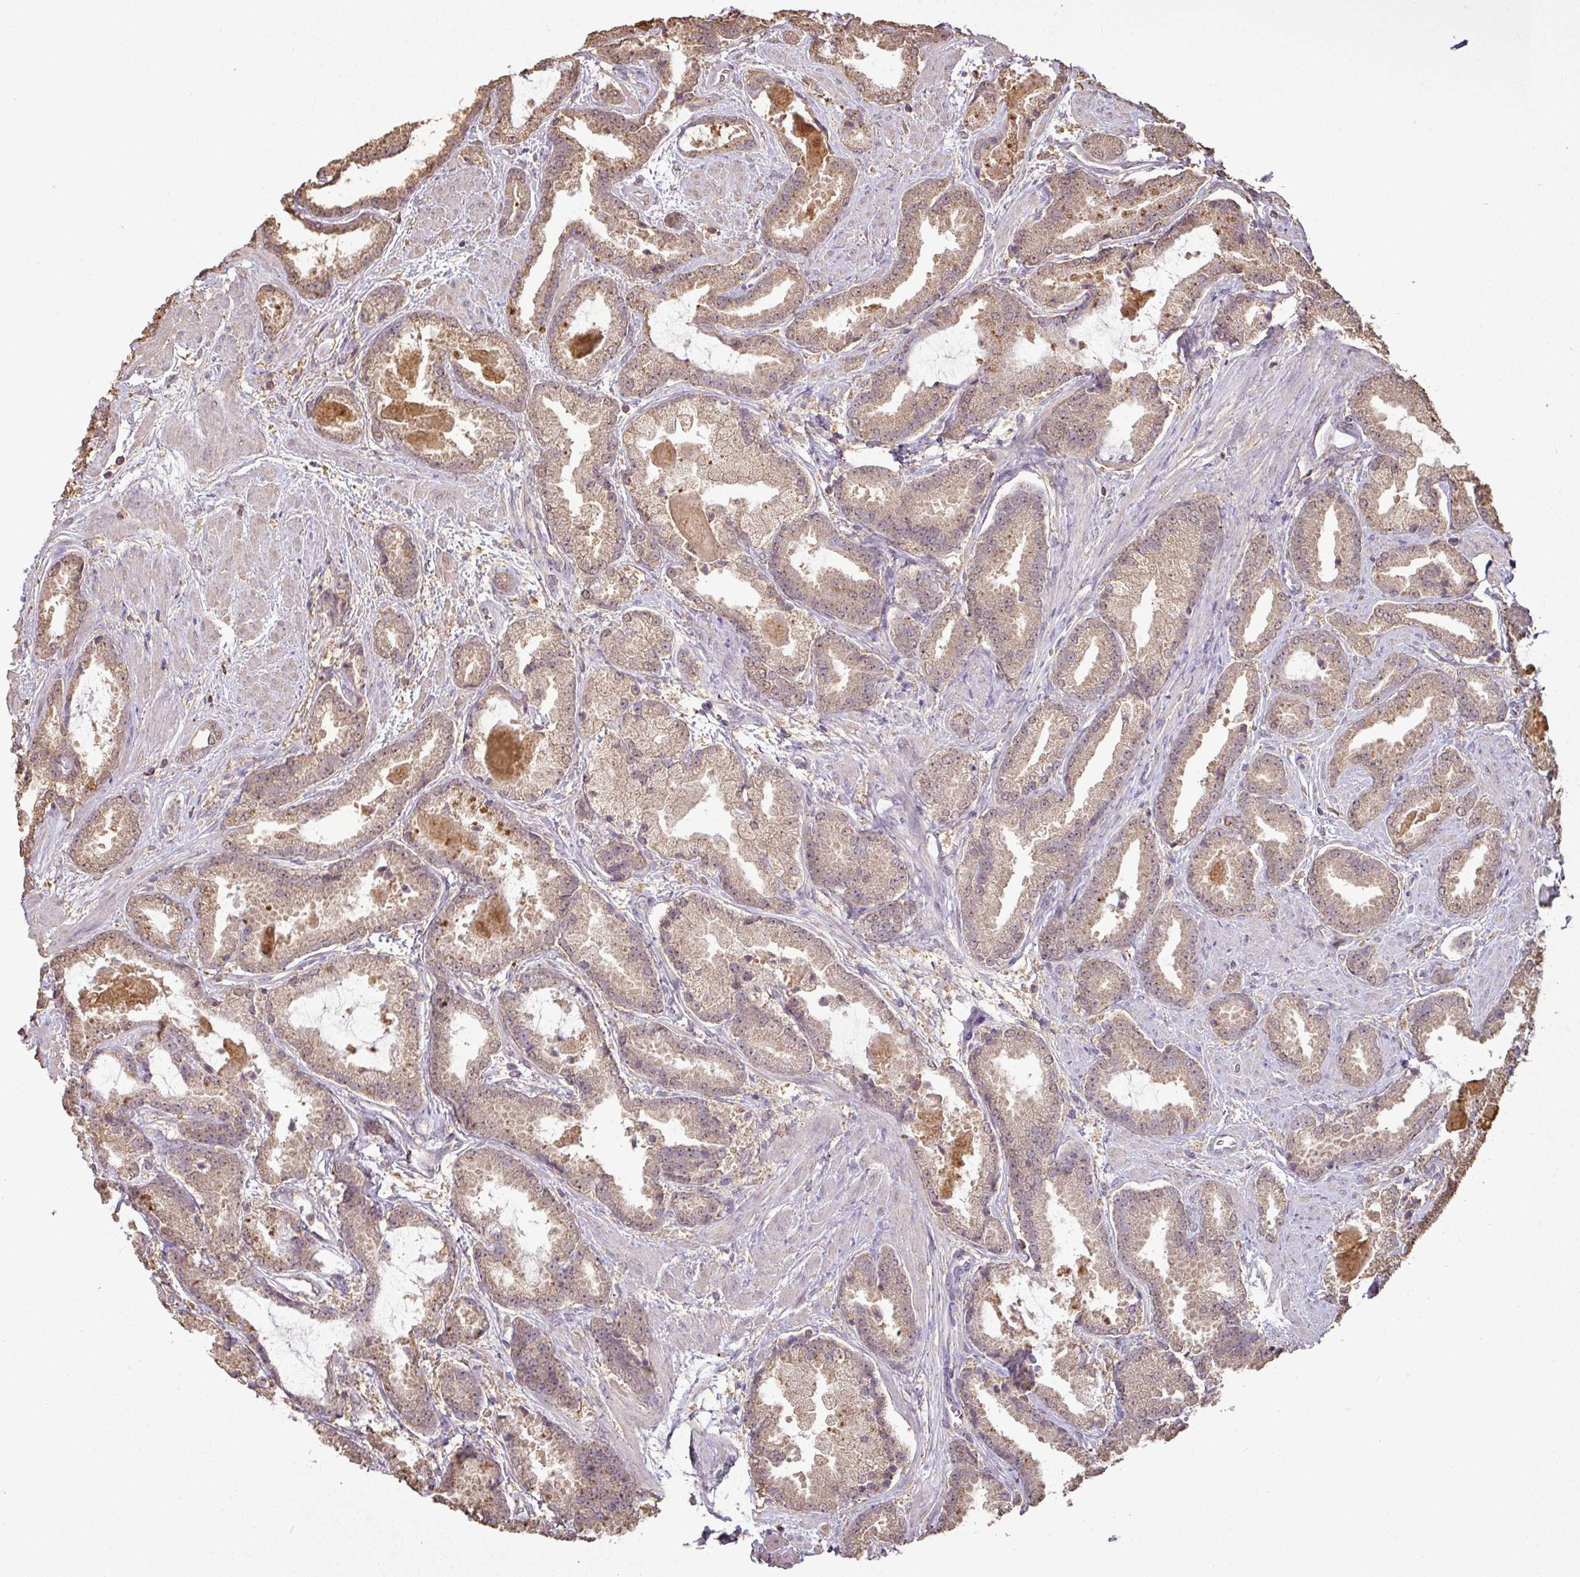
{"staining": {"intensity": "weak", "quantity": ">75%", "location": "cytoplasmic/membranous"}, "tissue": "prostate cancer", "cell_type": "Tumor cells", "image_type": "cancer", "snomed": [{"axis": "morphology", "description": "Adenocarcinoma, Low grade"}, {"axis": "topography", "description": "Prostate"}], "caption": "A high-resolution image shows immunohistochemistry (IHC) staining of low-grade adenocarcinoma (prostate), which reveals weak cytoplasmic/membranous expression in about >75% of tumor cells.", "gene": "ATAT1", "patient": {"sex": "male", "age": 62}}